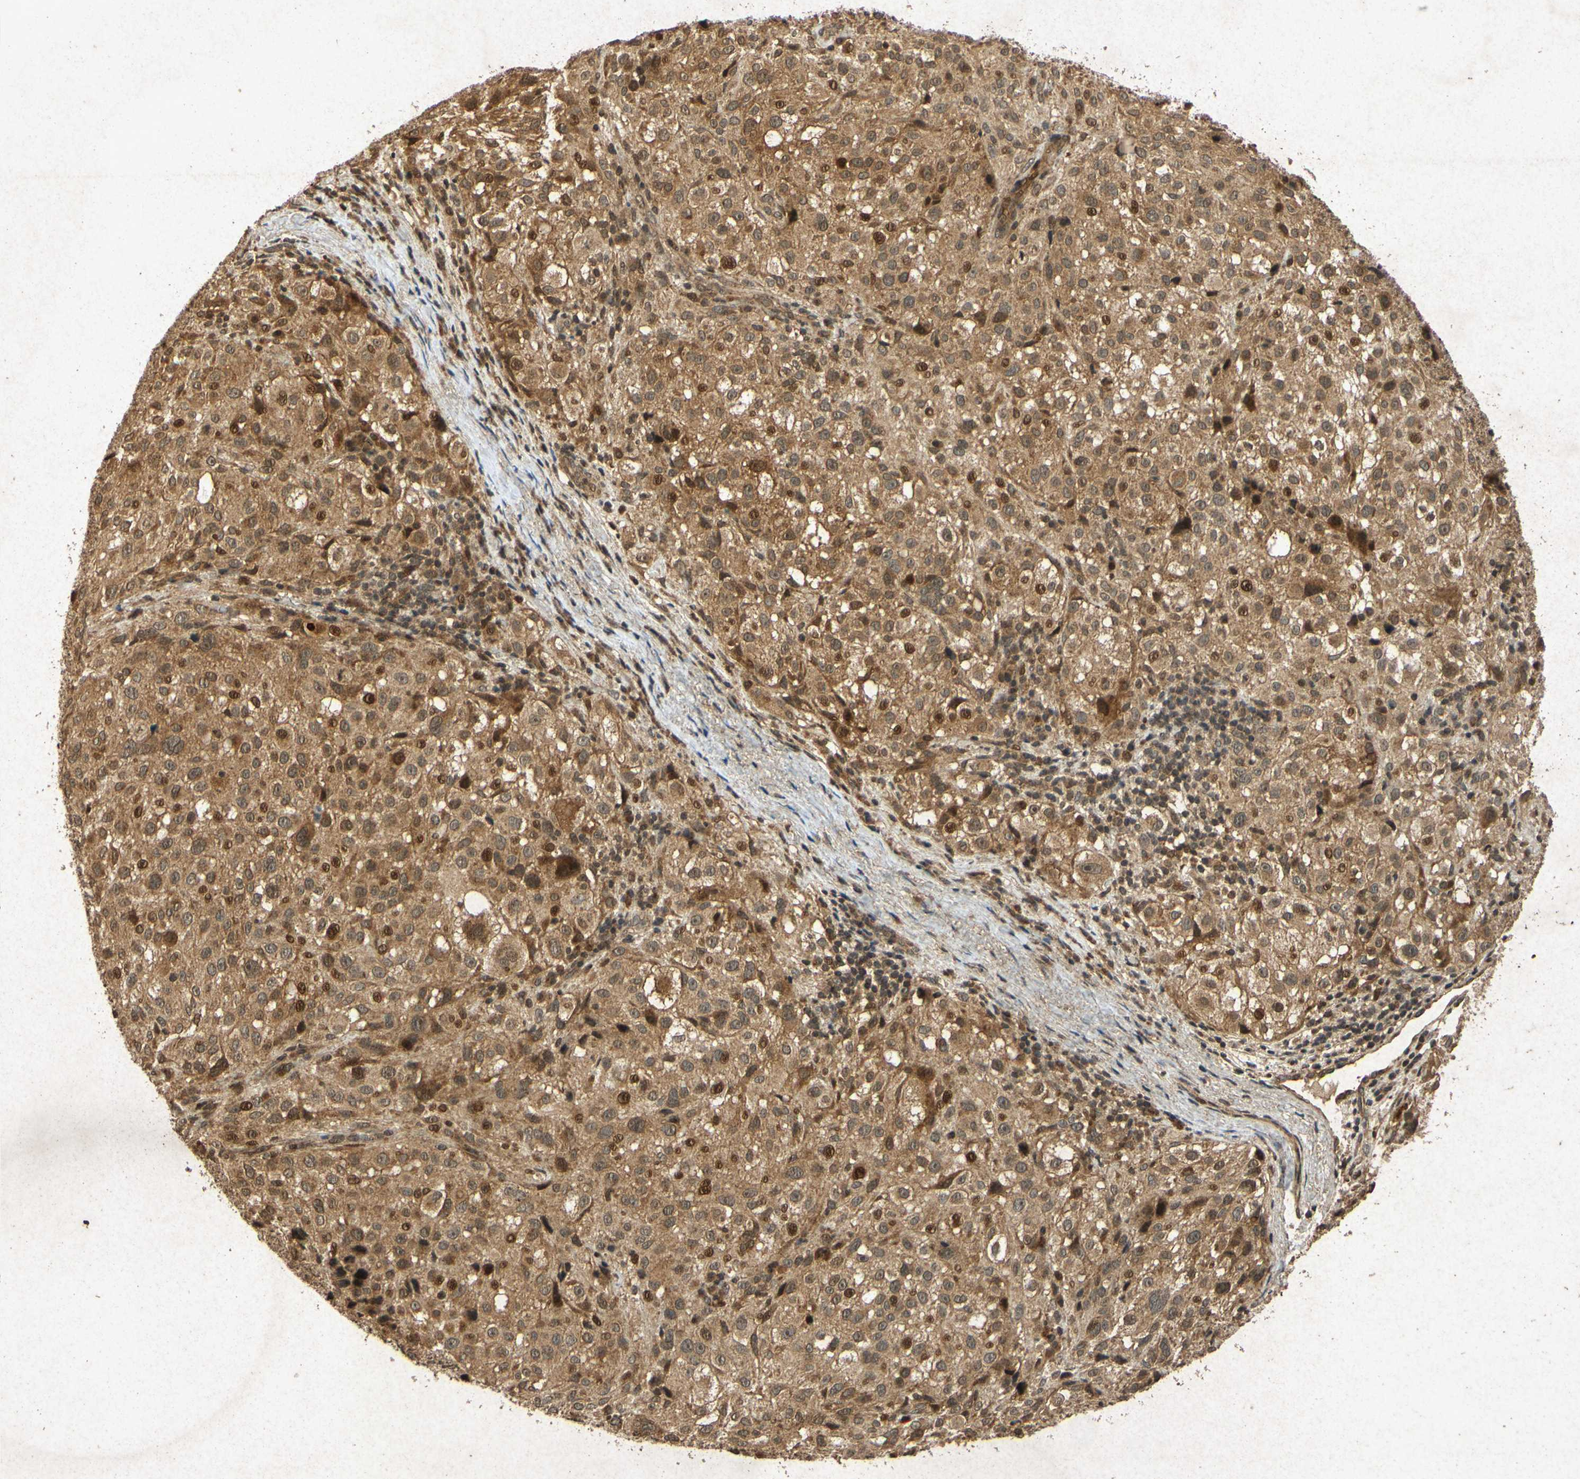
{"staining": {"intensity": "moderate", "quantity": ">75%", "location": "cytoplasmic/membranous,nuclear"}, "tissue": "melanoma", "cell_type": "Tumor cells", "image_type": "cancer", "snomed": [{"axis": "morphology", "description": "Necrosis, NOS"}, {"axis": "morphology", "description": "Malignant melanoma, NOS"}, {"axis": "topography", "description": "Skin"}], "caption": "Immunohistochemical staining of human malignant melanoma shows medium levels of moderate cytoplasmic/membranous and nuclear protein staining in approximately >75% of tumor cells. (brown staining indicates protein expression, while blue staining denotes nuclei).", "gene": "ATP6V1H", "patient": {"sex": "female", "age": 87}}